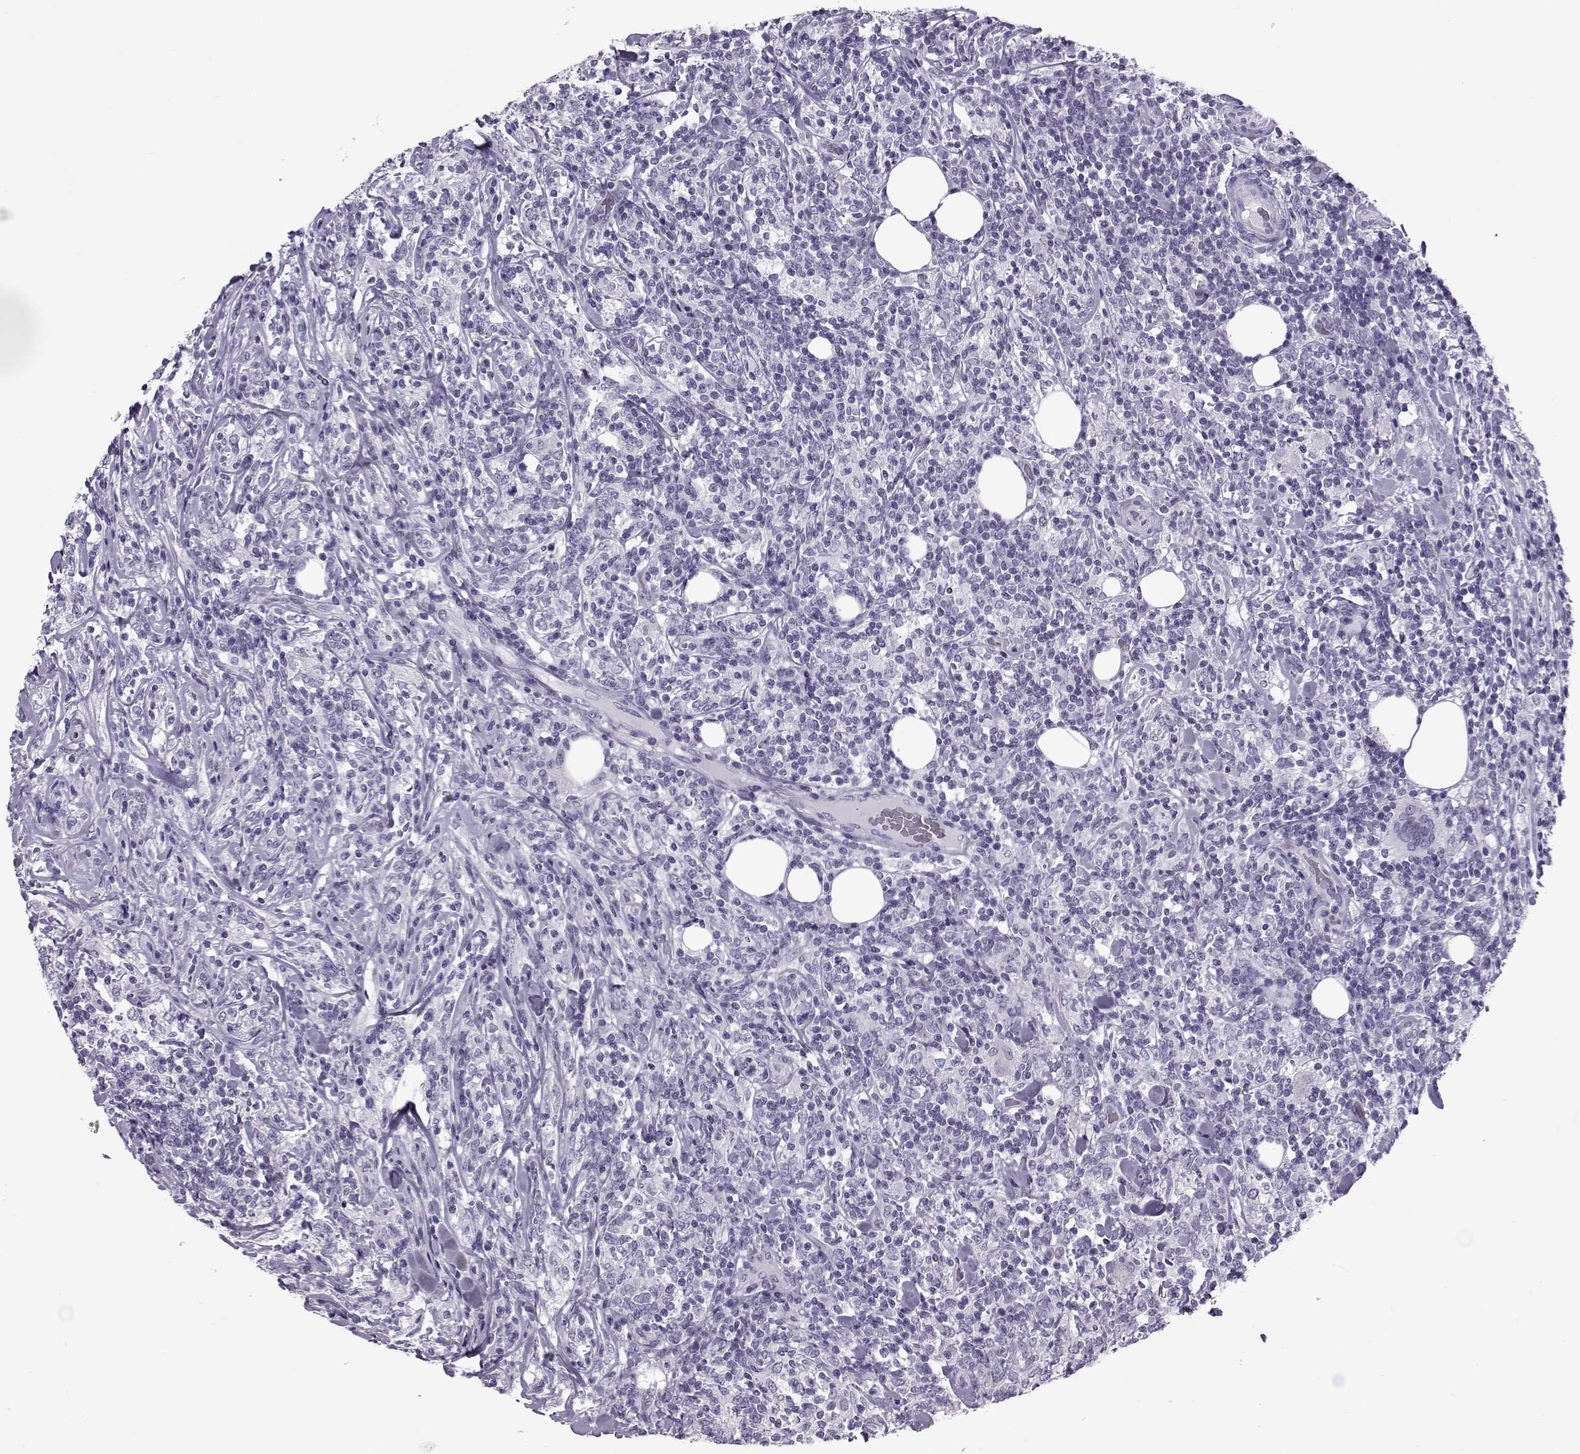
{"staining": {"intensity": "negative", "quantity": "none", "location": "none"}, "tissue": "lymphoma", "cell_type": "Tumor cells", "image_type": "cancer", "snomed": [{"axis": "morphology", "description": "Malignant lymphoma, non-Hodgkin's type, High grade"}, {"axis": "topography", "description": "Lymph node"}], "caption": "High magnification brightfield microscopy of lymphoma stained with DAB (brown) and counterstained with hematoxylin (blue): tumor cells show no significant staining. (DAB immunohistochemistry, high magnification).", "gene": "OIP5", "patient": {"sex": "female", "age": 84}}